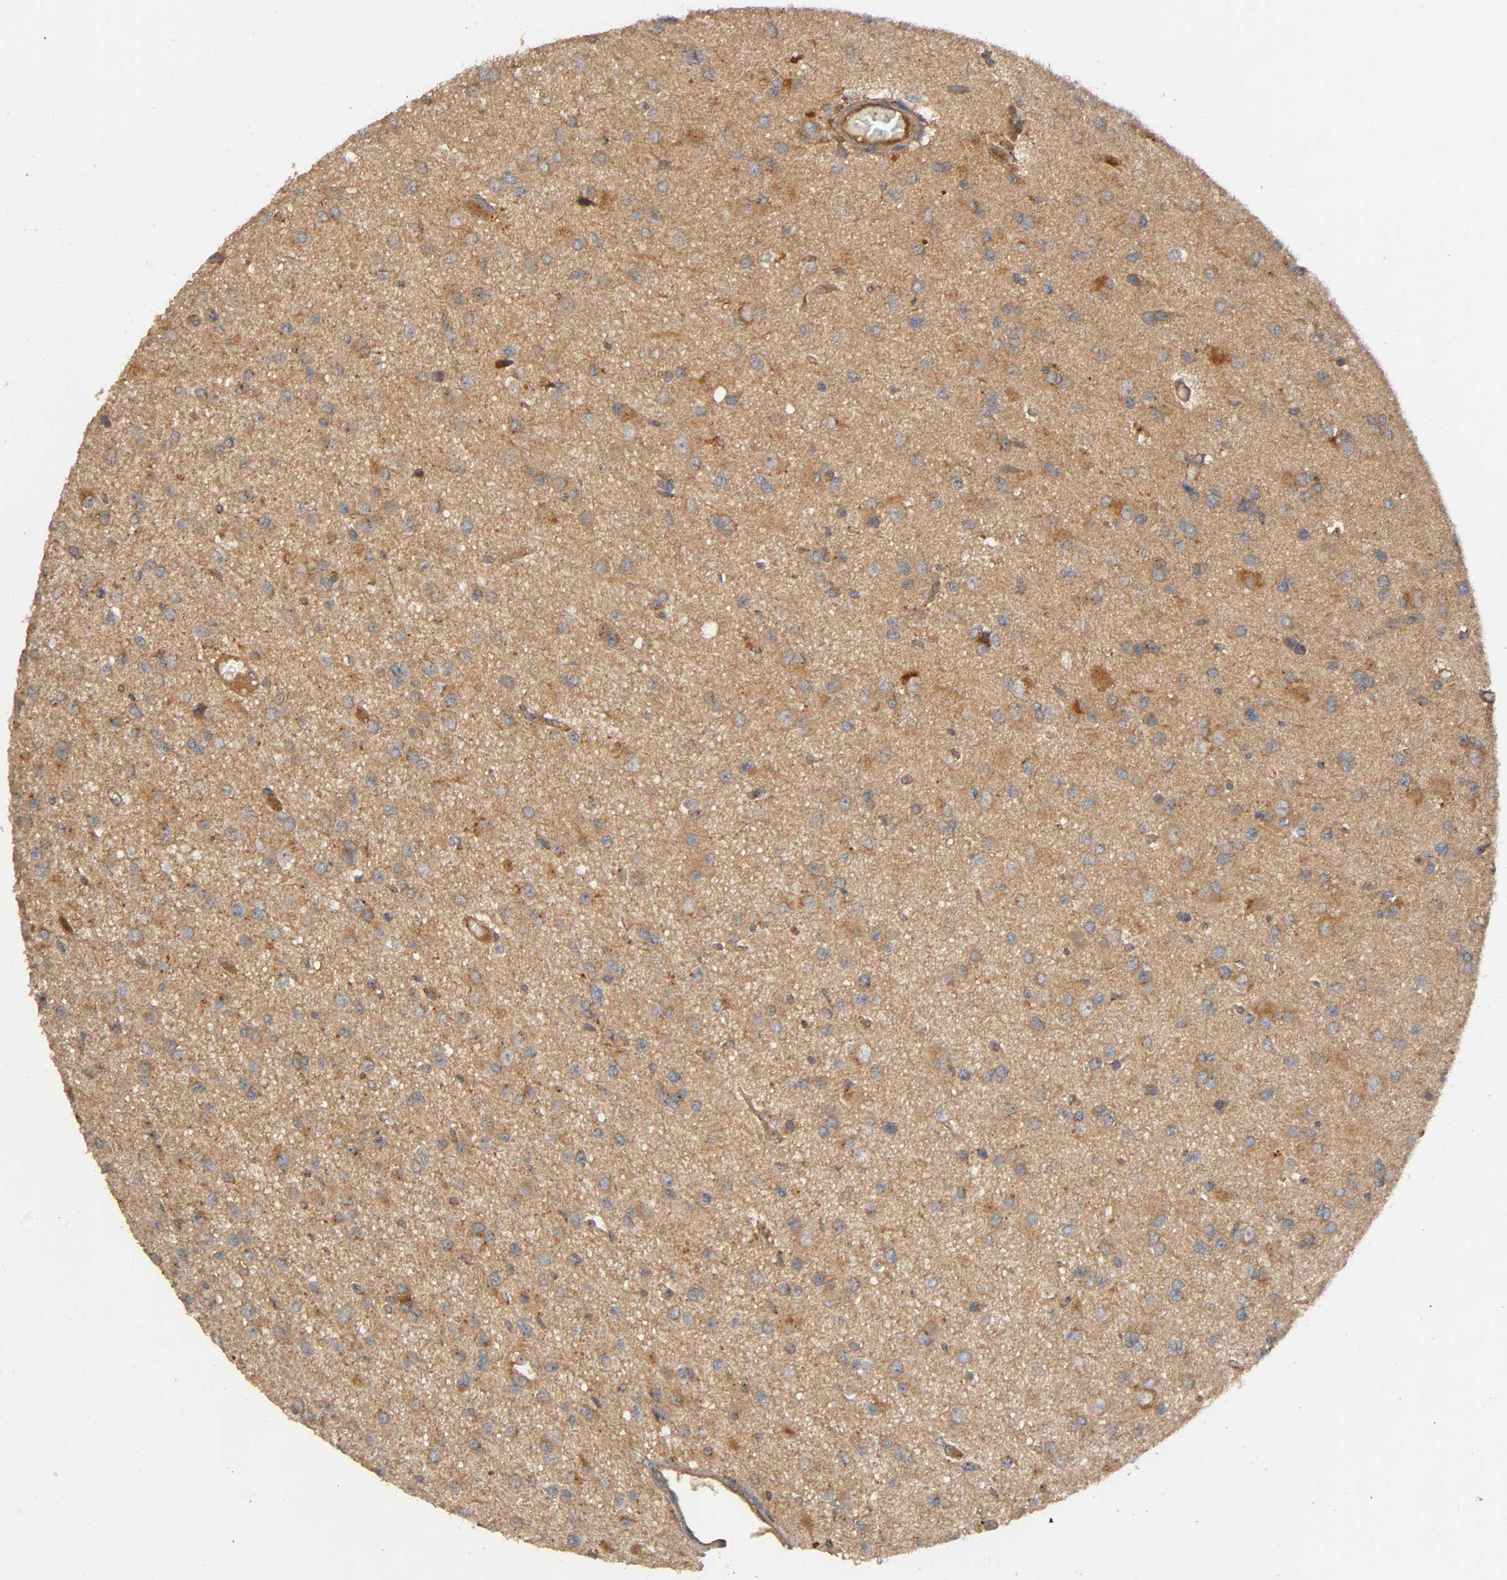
{"staining": {"intensity": "moderate", "quantity": ">75%", "location": "cytoplasmic/membranous"}, "tissue": "glioma", "cell_type": "Tumor cells", "image_type": "cancer", "snomed": [{"axis": "morphology", "description": "Glioma, malignant, Low grade"}, {"axis": "topography", "description": "Brain"}], "caption": "Protein expression analysis of malignant low-grade glioma reveals moderate cytoplasmic/membranous positivity in approximately >75% of tumor cells.", "gene": "IKBKB", "patient": {"sex": "male", "age": 42}}